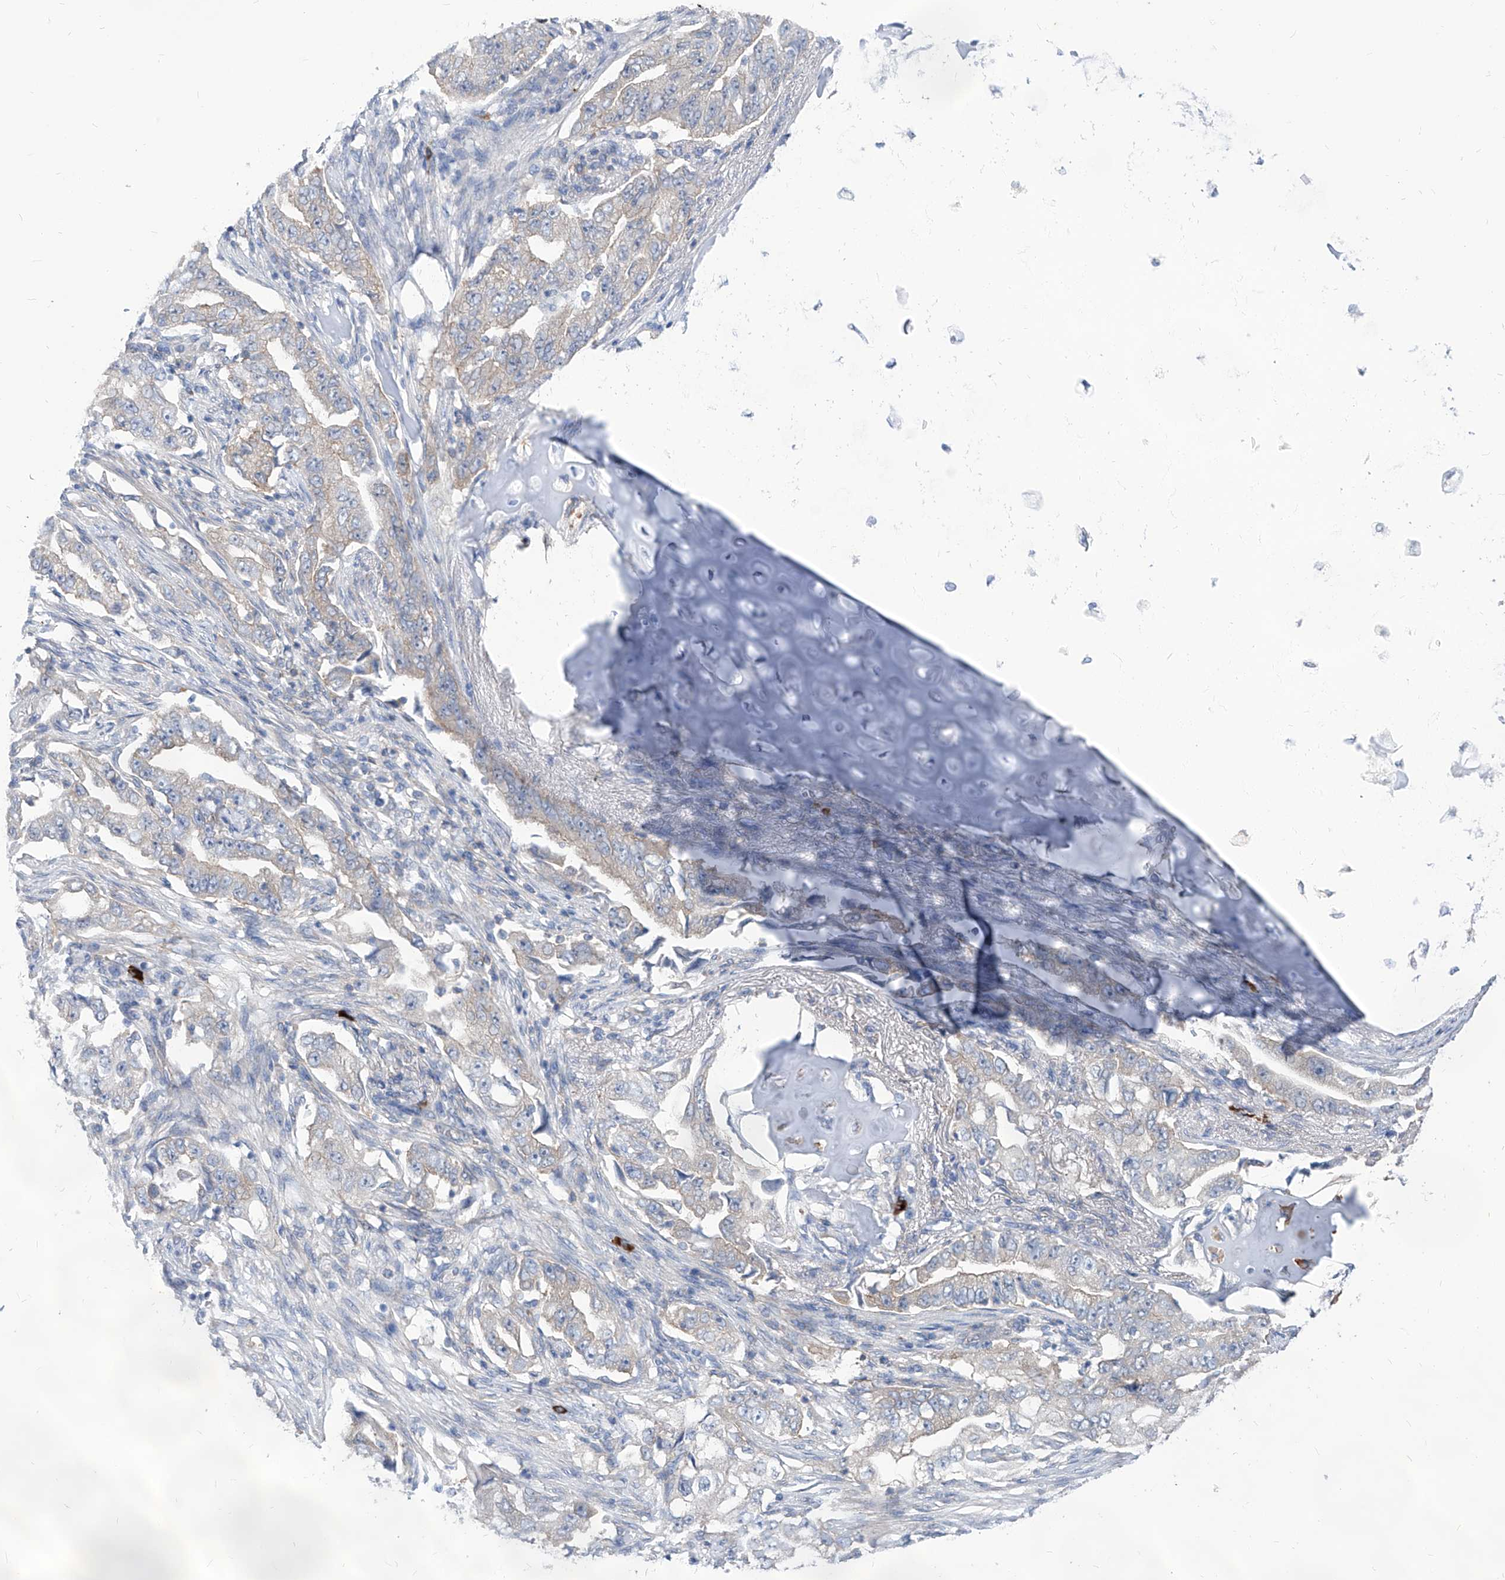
{"staining": {"intensity": "negative", "quantity": "none", "location": "none"}, "tissue": "lung cancer", "cell_type": "Tumor cells", "image_type": "cancer", "snomed": [{"axis": "morphology", "description": "Adenocarcinoma, NOS"}, {"axis": "topography", "description": "Lung"}], "caption": "Tumor cells are negative for brown protein staining in lung cancer (adenocarcinoma). (DAB IHC, high magnification).", "gene": "AKAP10", "patient": {"sex": "female", "age": 51}}